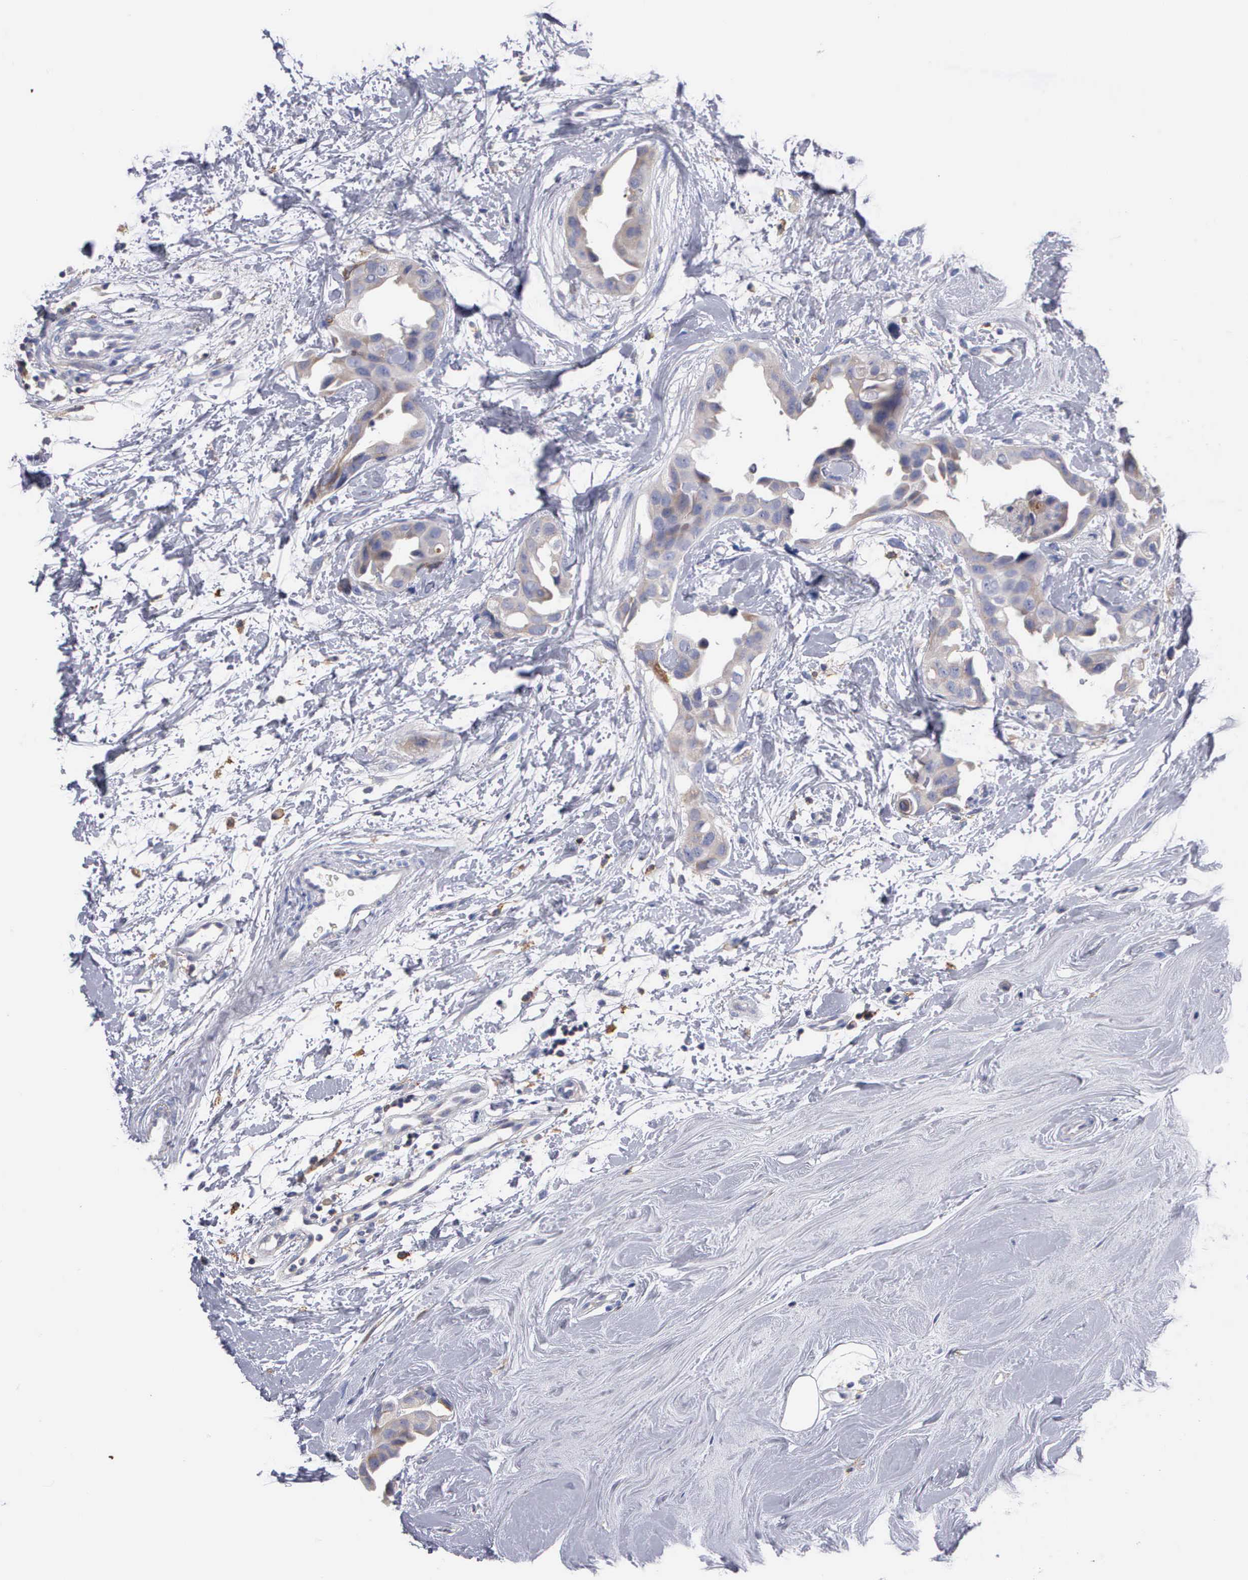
{"staining": {"intensity": "weak", "quantity": ">75%", "location": "cytoplasmic/membranous"}, "tissue": "breast cancer", "cell_type": "Tumor cells", "image_type": "cancer", "snomed": [{"axis": "morphology", "description": "Duct carcinoma"}, {"axis": "topography", "description": "Breast"}], "caption": "This histopathology image exhibits immunohistochemistry (IHC) staining of breast invasive ductal carcinoma, with low weak cytoplasmic/membranous staining in approximately >75% of tumor cells.", "gene": "PTGS2", "patient": {"sex": "female", "age": 40}}